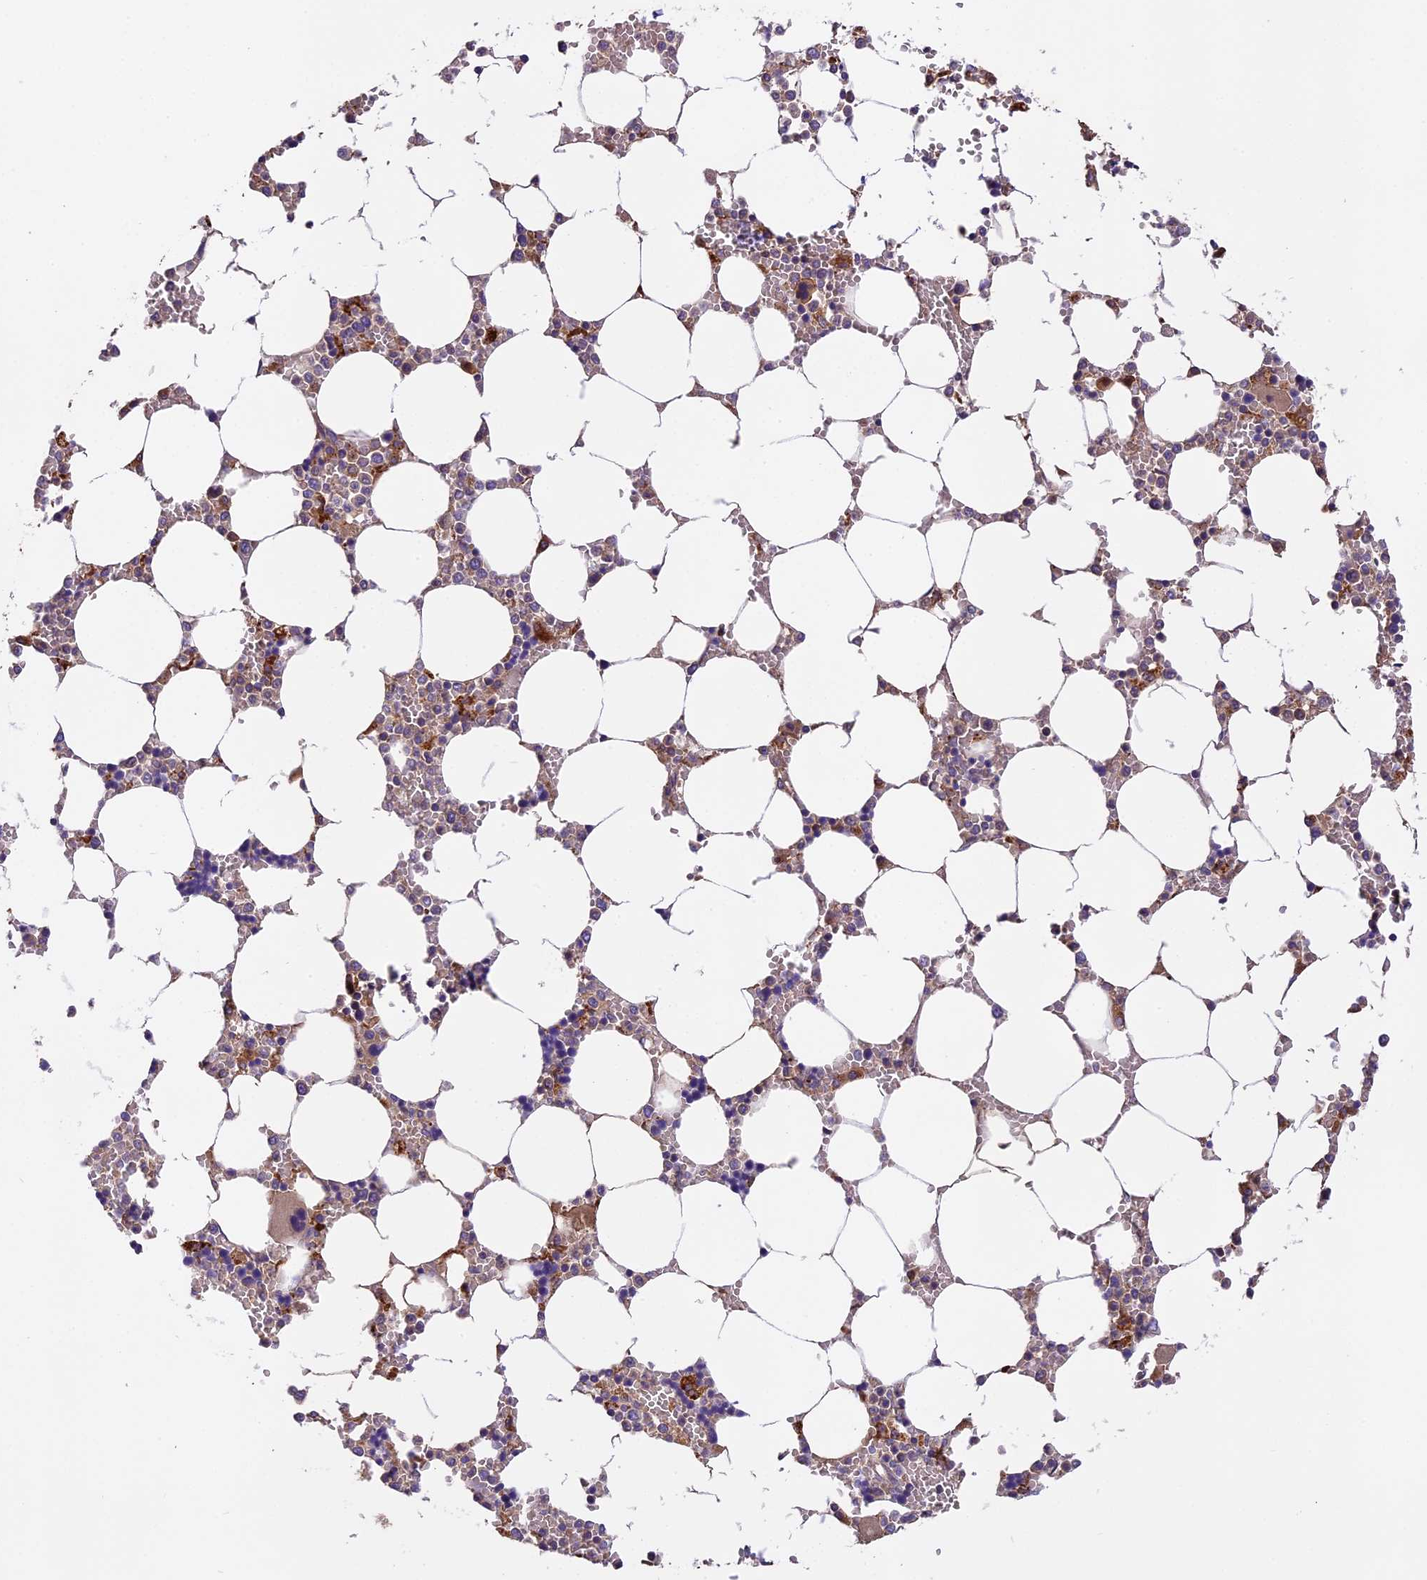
{"staining": {"intensity": "strong", "quantity": "<25%", "location": "cytoplasmic/membranous"}, "tissue": "bone marrow", "cell_type": "Hematopoietic cells", "image_type": "normal", "snomed": [{"axis": "morphology", "description": "Normal tissue, NOS"}, {"axis": "topography", "description": "Bone marrow"}], "caption": "Protein analysis of normal bone marrow shows strong cytoplasmic/membranous staining in approximately <25% of hematopoietic cells.", "gene": "COPE", "patient": {"sex": "male", "age": 64}}